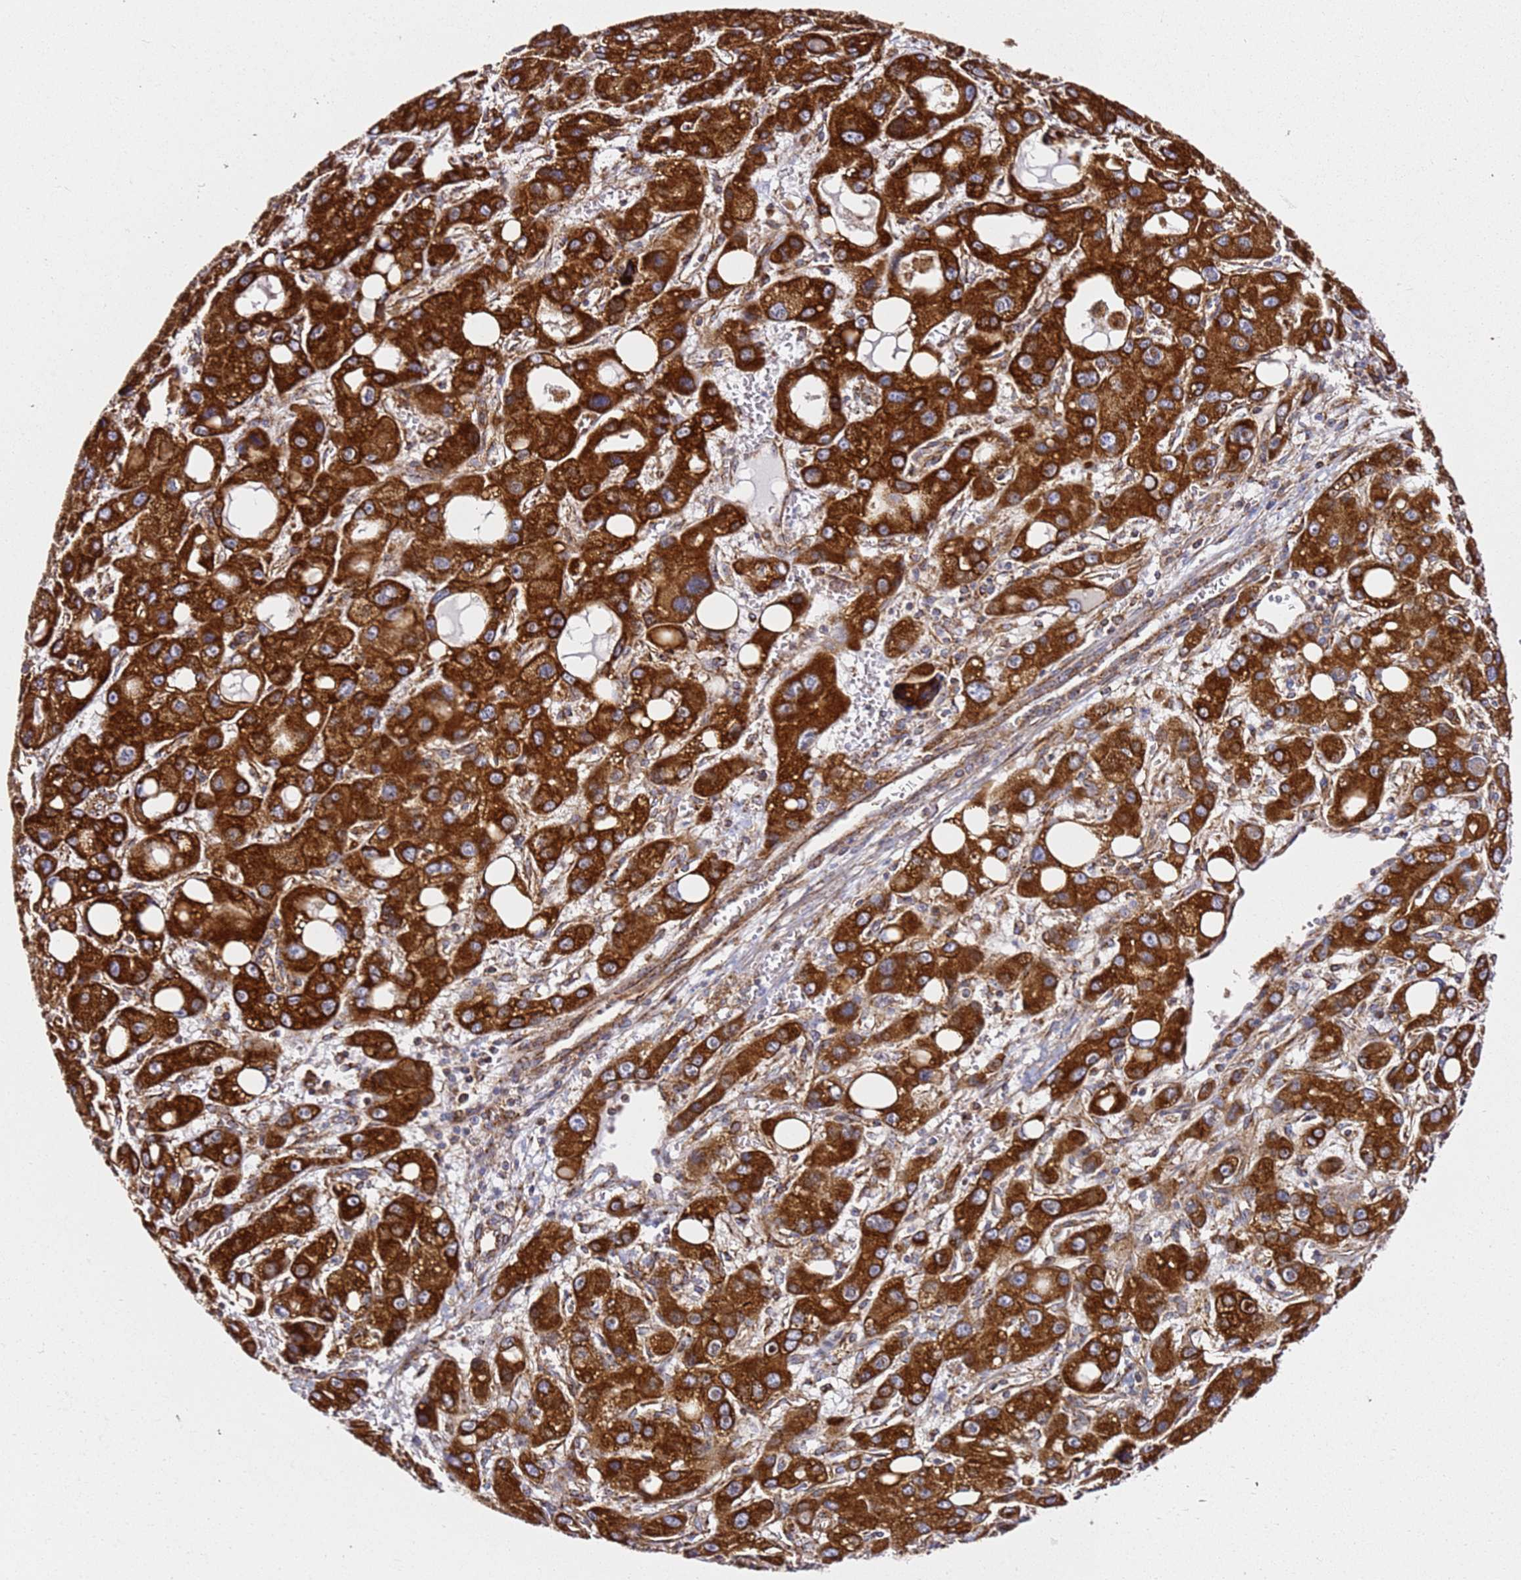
{"staining": {"intensity": "strong", "quantity": ">75%", "location": "cytoplasmic/membranous"}, "tissue": "liver cancer", "cell_type": "Tumor cells", "image_type": "cancer", "snomed": [{"axis": "morphology", "description": "Carcinoma, Hepatocellular, NOS"}, {"axis": "topography", "description": "Liver"}], "caption": "Strong cytoplasmic/membranous staining for a protein is appreciated in about >75% of tumor cells of liver hepatocellular carcinoma using immunohistochemistry (IHC).", "gene": "NDUFA3", "patient": {"sex": "male", "age": 55}}